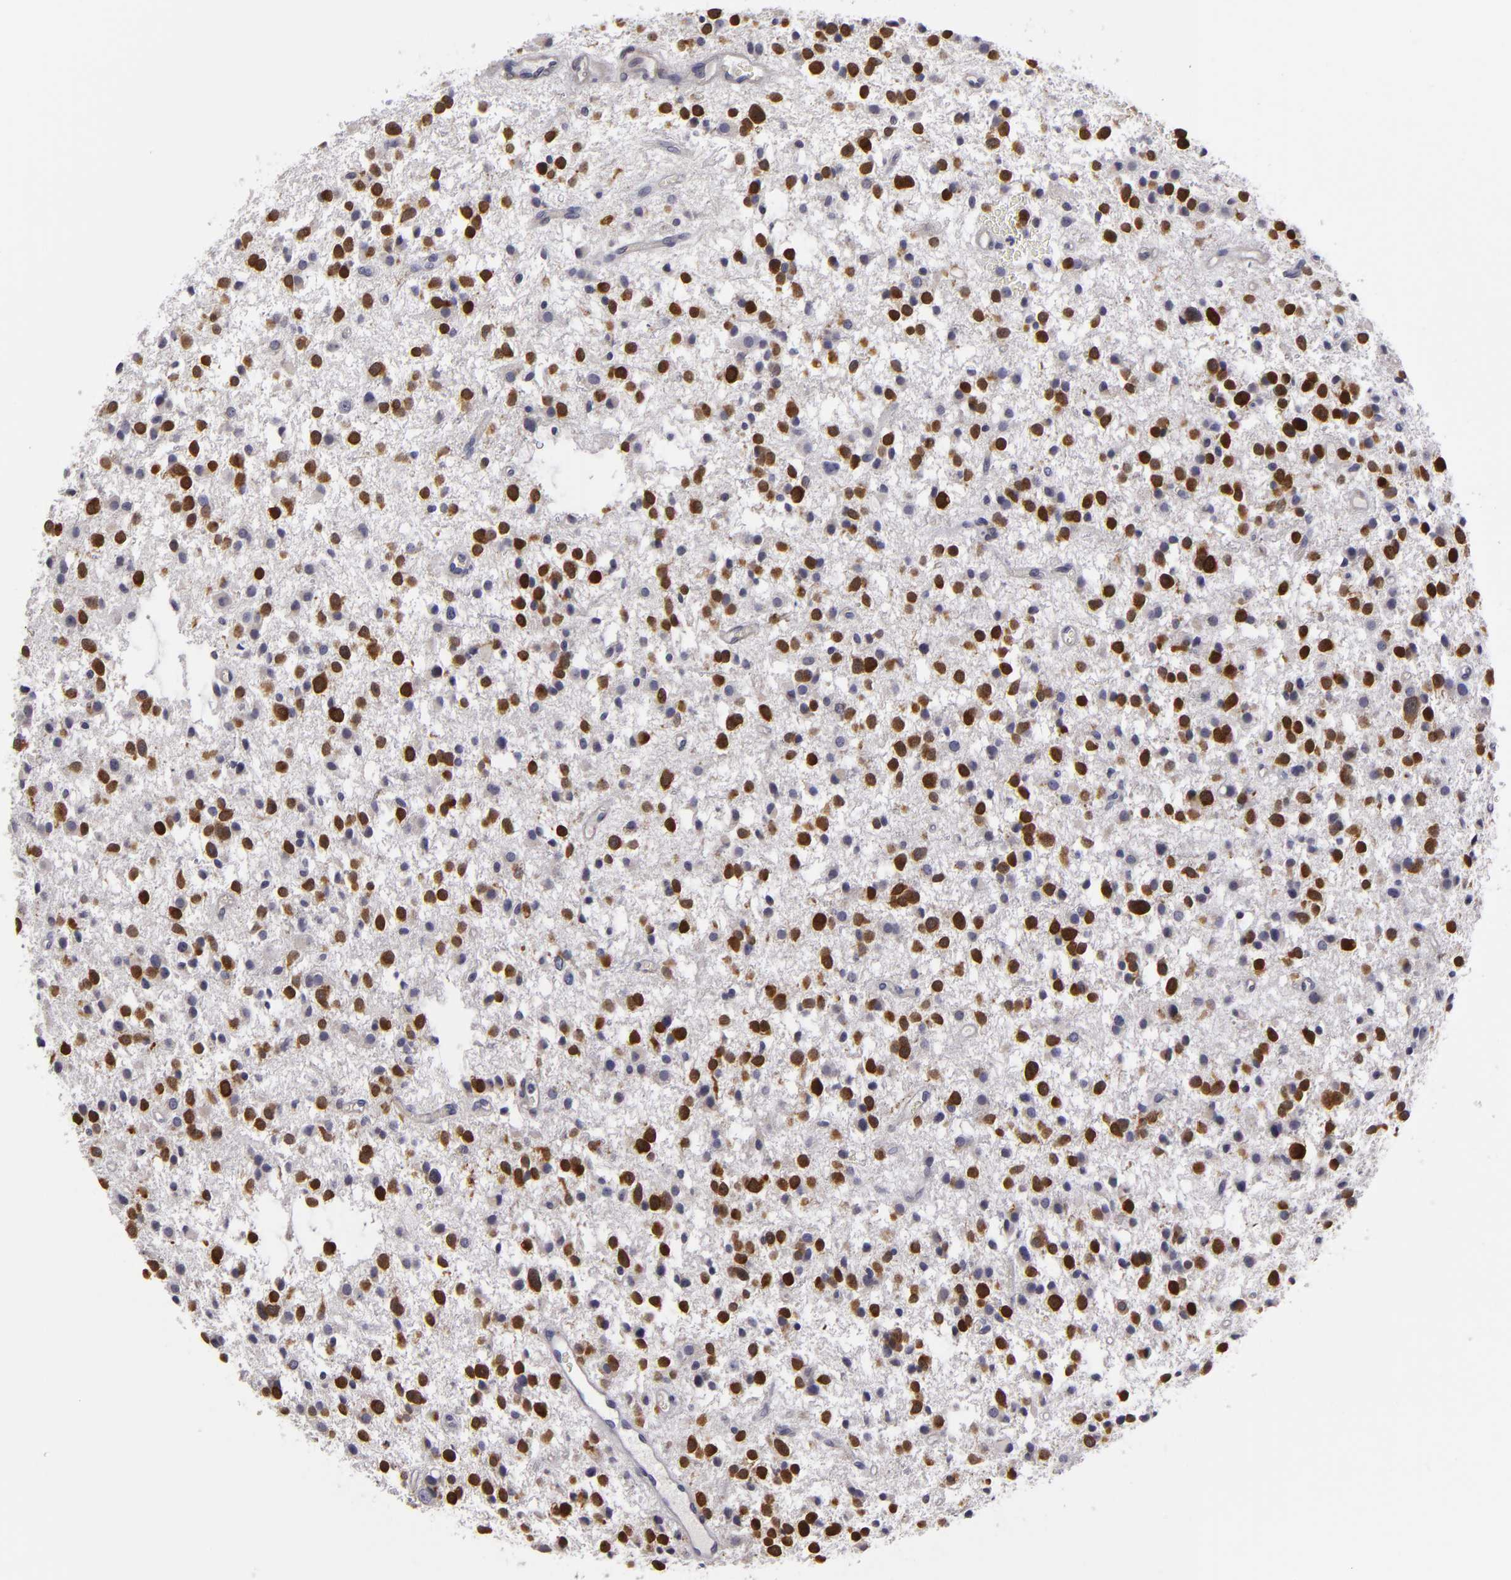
{"staining": {"intensity": "strong", "quantity": "25%-75%", "location": "nuclear"}, "tissue": "glioma", "cell_type": "Tumor cells", "image_type": "cancer", "snomed": [{"axis": "morphology", "description": "Glioma, malignant, Low grade"}, {"axis": "topography", "description": "Brain"}], "caption": "Protein staining by immunohistochemistry (IHC) exhibits strong nuclear positivity in about 25%-75% of tumor cells in glioma.", "gene": "EFS", "patient": {"sex": "female", "age": 36}}